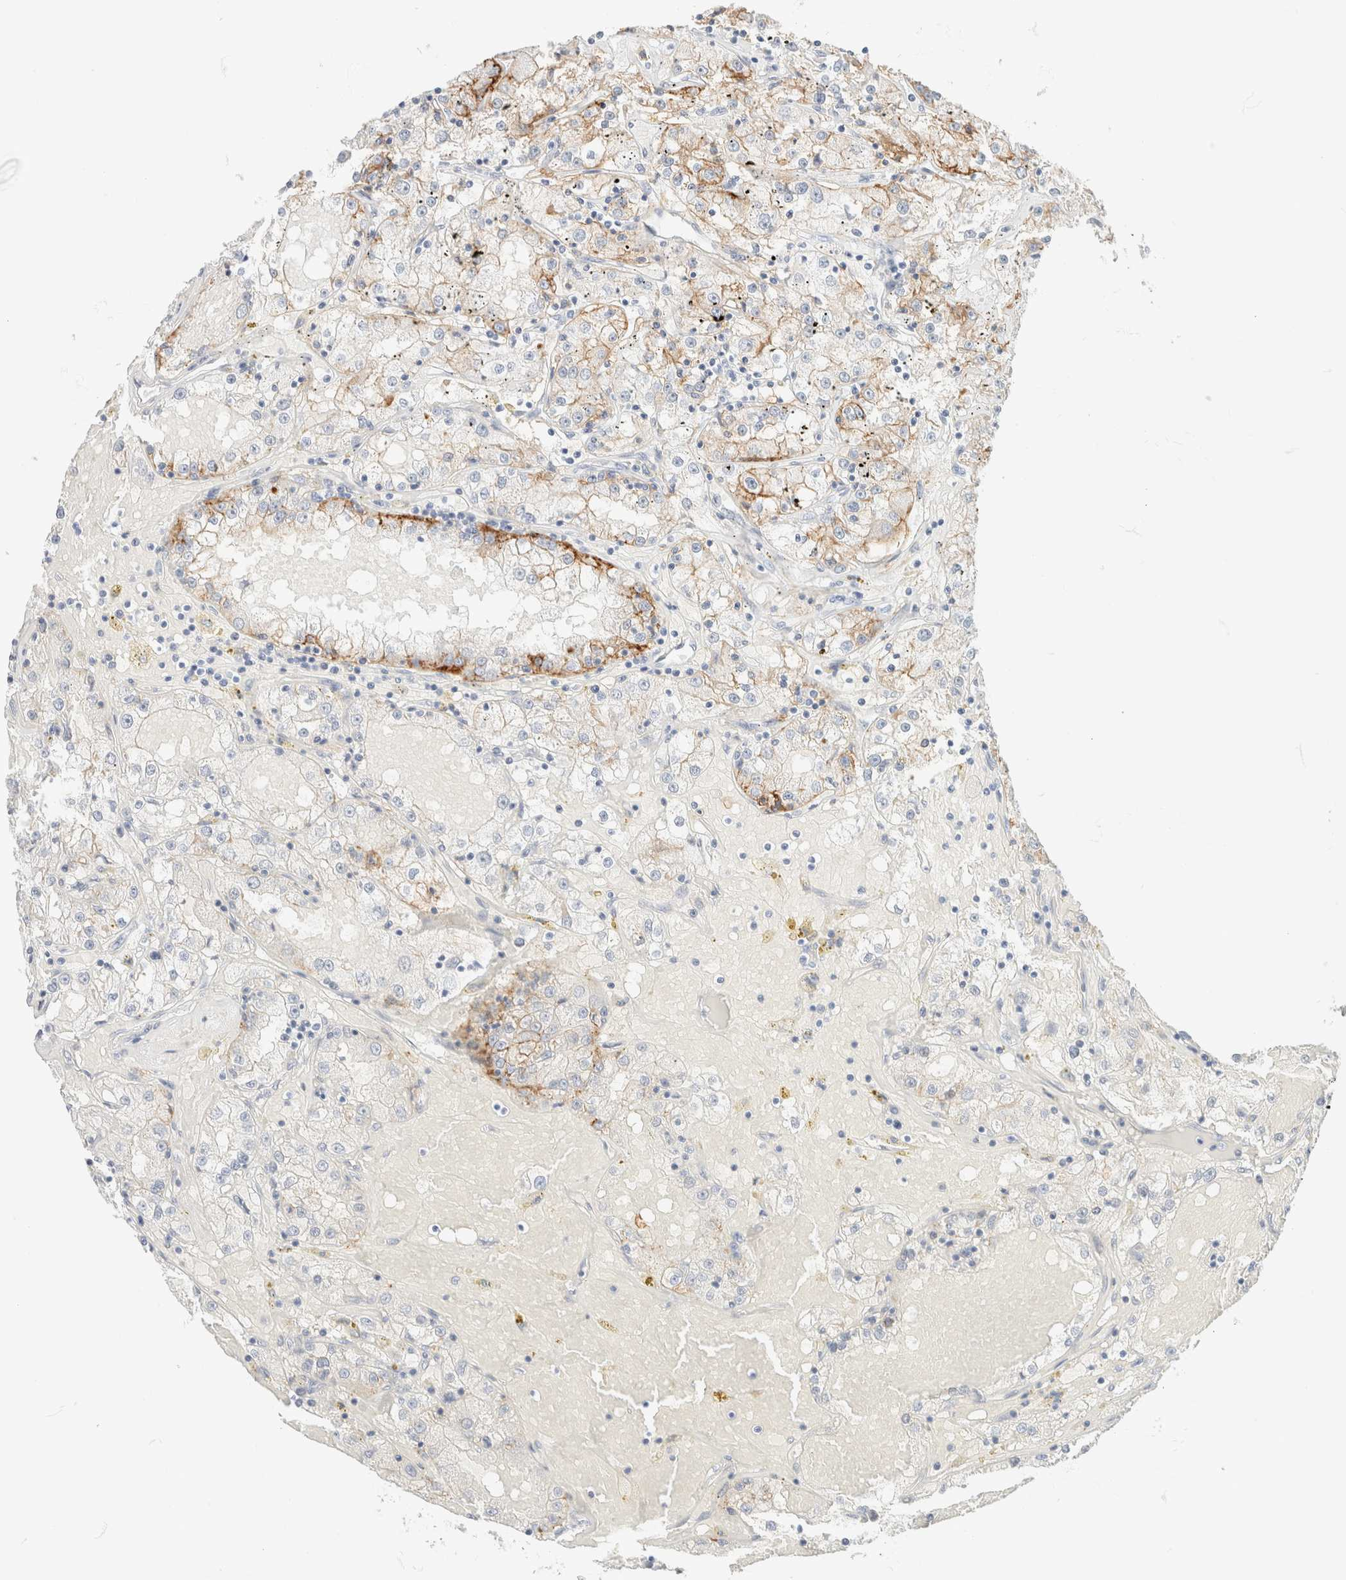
{"staining": {"intensity": "moderate", "quantity": "25%-75%", "location": "cytoplasmic/membranous"}, "tissue": "renal cancer", "cell_type": "Tumor cells", "image_type": "cancer", "snomed": [{"axis": "morphology", "description": "Adenocarcinoma, NOS"}, {"axis": "topography", "description": "Kidney"}], "caption": "This micrograph reveals renal cancer stained with immunohistochemistry (IHC) to label a protein in brown. The cytoplasmic/membranous of tumor cells show moderate positivity for the protein. Nuclei are counter-stained blue.", "gene": "CA12", "patient": {"sex": "male", "age": 56}}